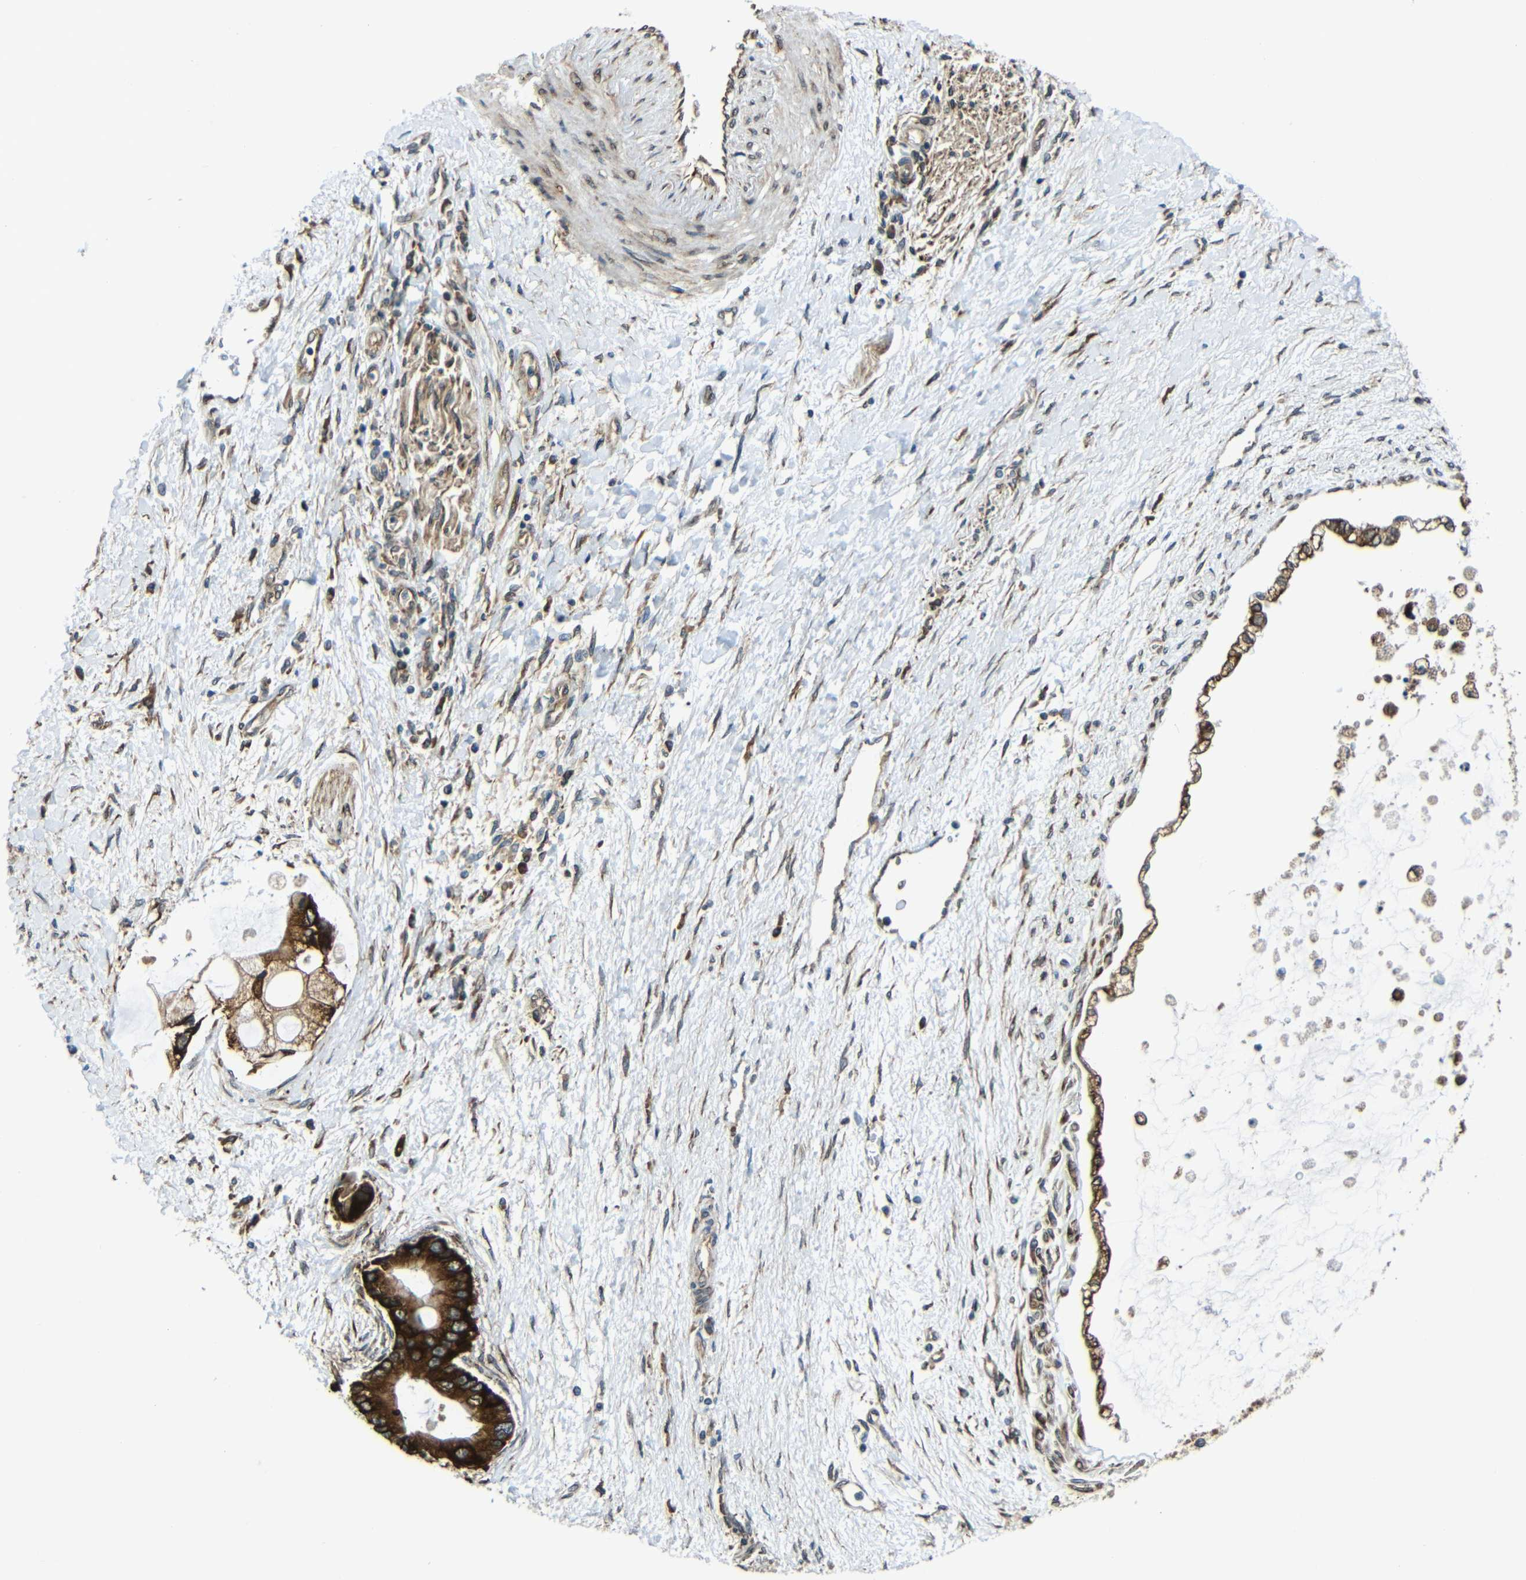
{"staining": {"intensity": "strong", "quantity": ">75%", "location": "cytoplasmic/membranous"}, "tissue": "liver cancer", "cell_type": "Tumor cells", "image_type": "cancer", "snomed": [{"axis": "morphology", "description": "Cholangiocarcinoma"}, {"axis": "topography", "description": "Liver"}], "caption": "Protein positivity by immunohistochemistry exhibits strong cytoplasmic/membranous positivity in about >75% of tumor cells in liver cancer (cholangiocarcinoma).", "gene": "VAPB", "patient": {"sex": "male", "age": 50}}